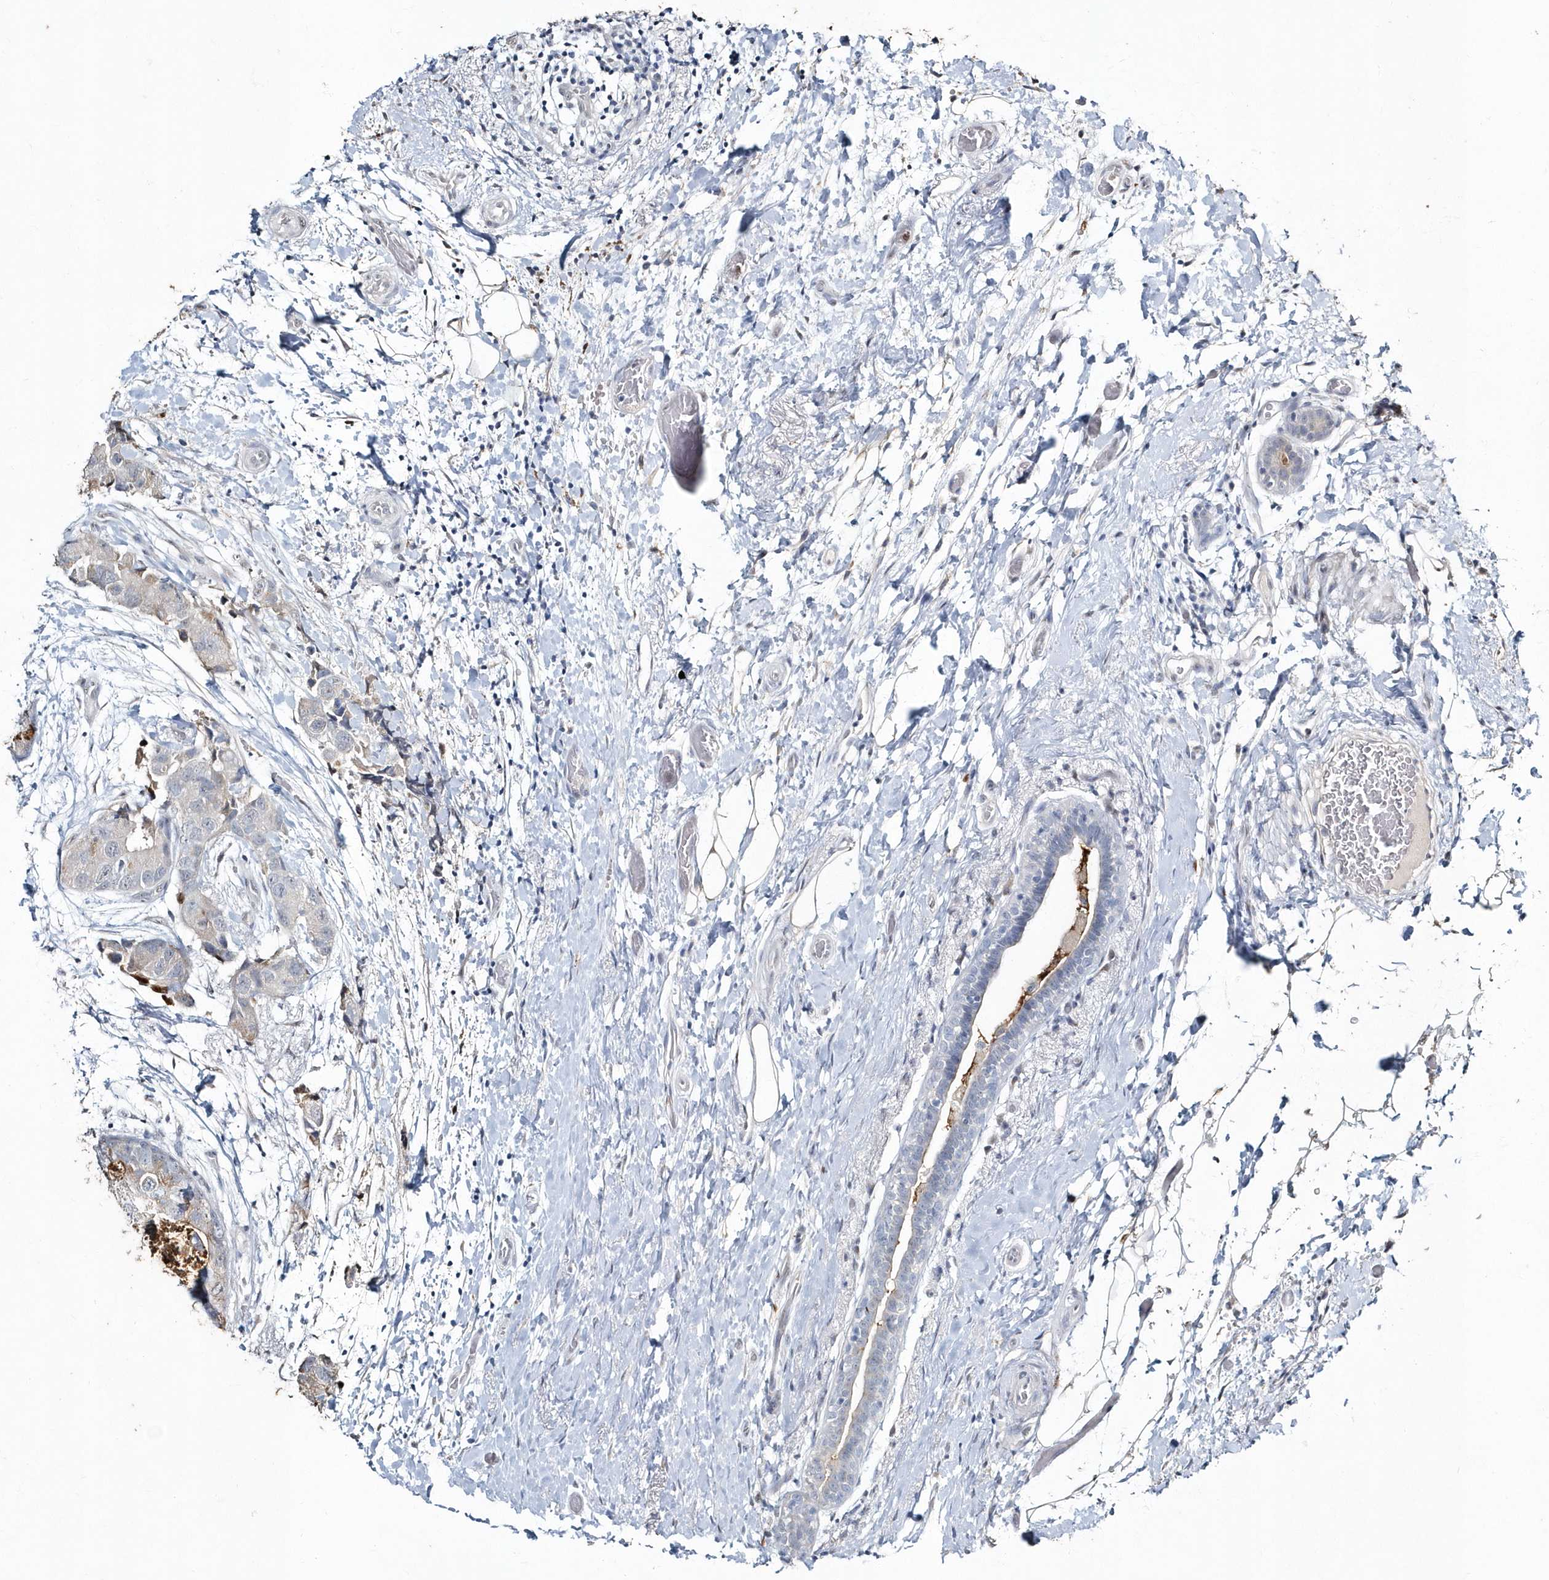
{"staining": {"intensity": "negative", "quantity": "none", "location": "none"}, "tissue": "breast cancer", "cell_type": "Tumor cells", "image_type": "cancer", "snomed": [{"axis": "morphology", "description": "Duct carcinoma"}, {"axis": "topography", "description": "Breast"}], "caption": "Breast cancer stained for a protein using immunohistochemistry (IHC) displays no expression tumor cells.", "gene": "MYOT", "patient": {"sex": "female", "age": 62}}